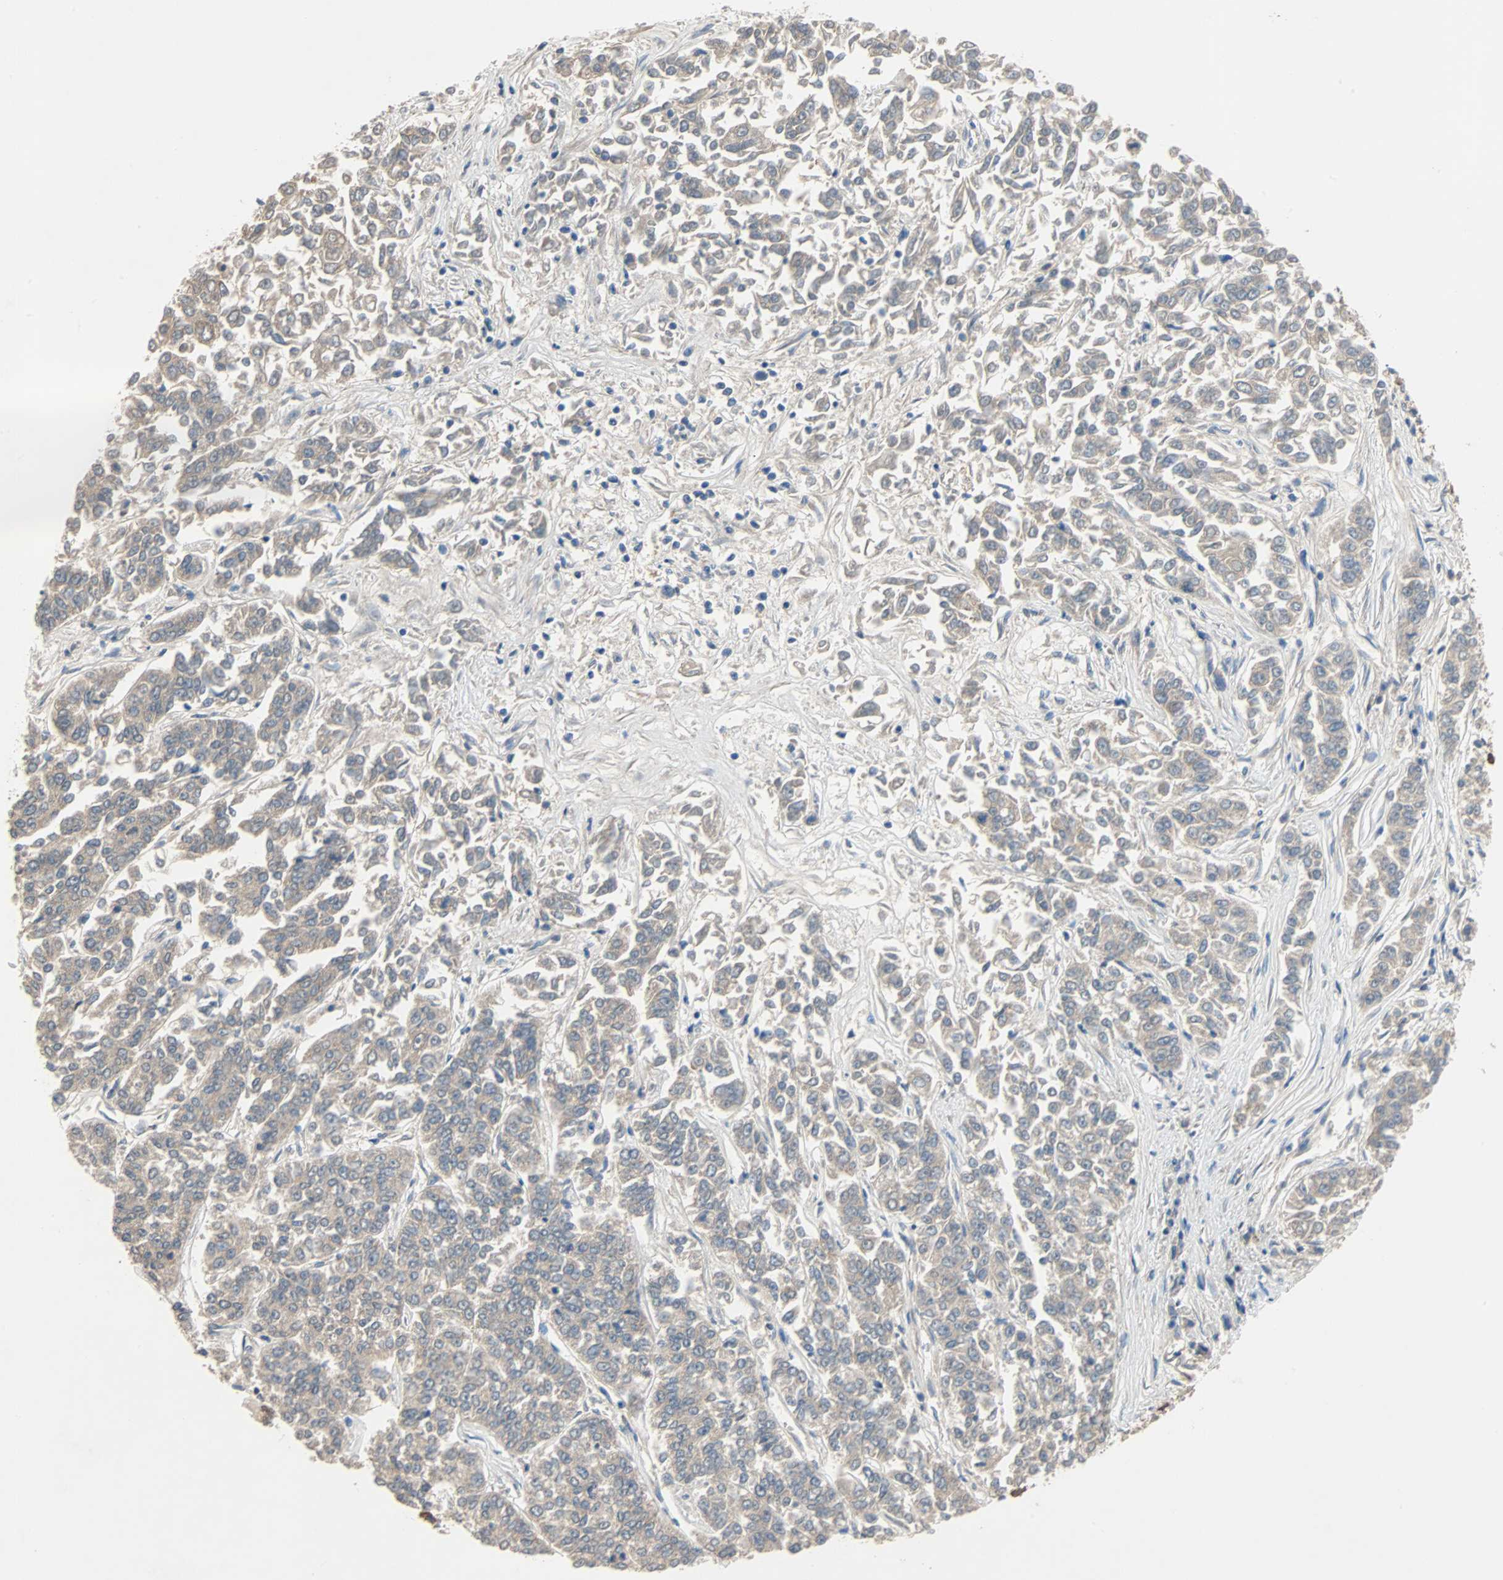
{"staining": {"intensity": "weak", "quantity": ">75%", "location": "cytoplasmic/membranous"}, "tissue": "lung cancer", "cell_type": "Tumor cells", "image_type": "cancer", "snomed": [{"axis": "morphology", "description": "Adenocarcinoma, NOS"}, {"axis": "topography", "description": "Lung"}], "caption": "Tumor cells display weak cytoplasmic/membranous expression in approximately >75% of cells in lung adenocarcinoma. Nuclei are stained in blue.", "gene": "TNFRSF12A", "patient": {"sex": "male", "age": 84}}